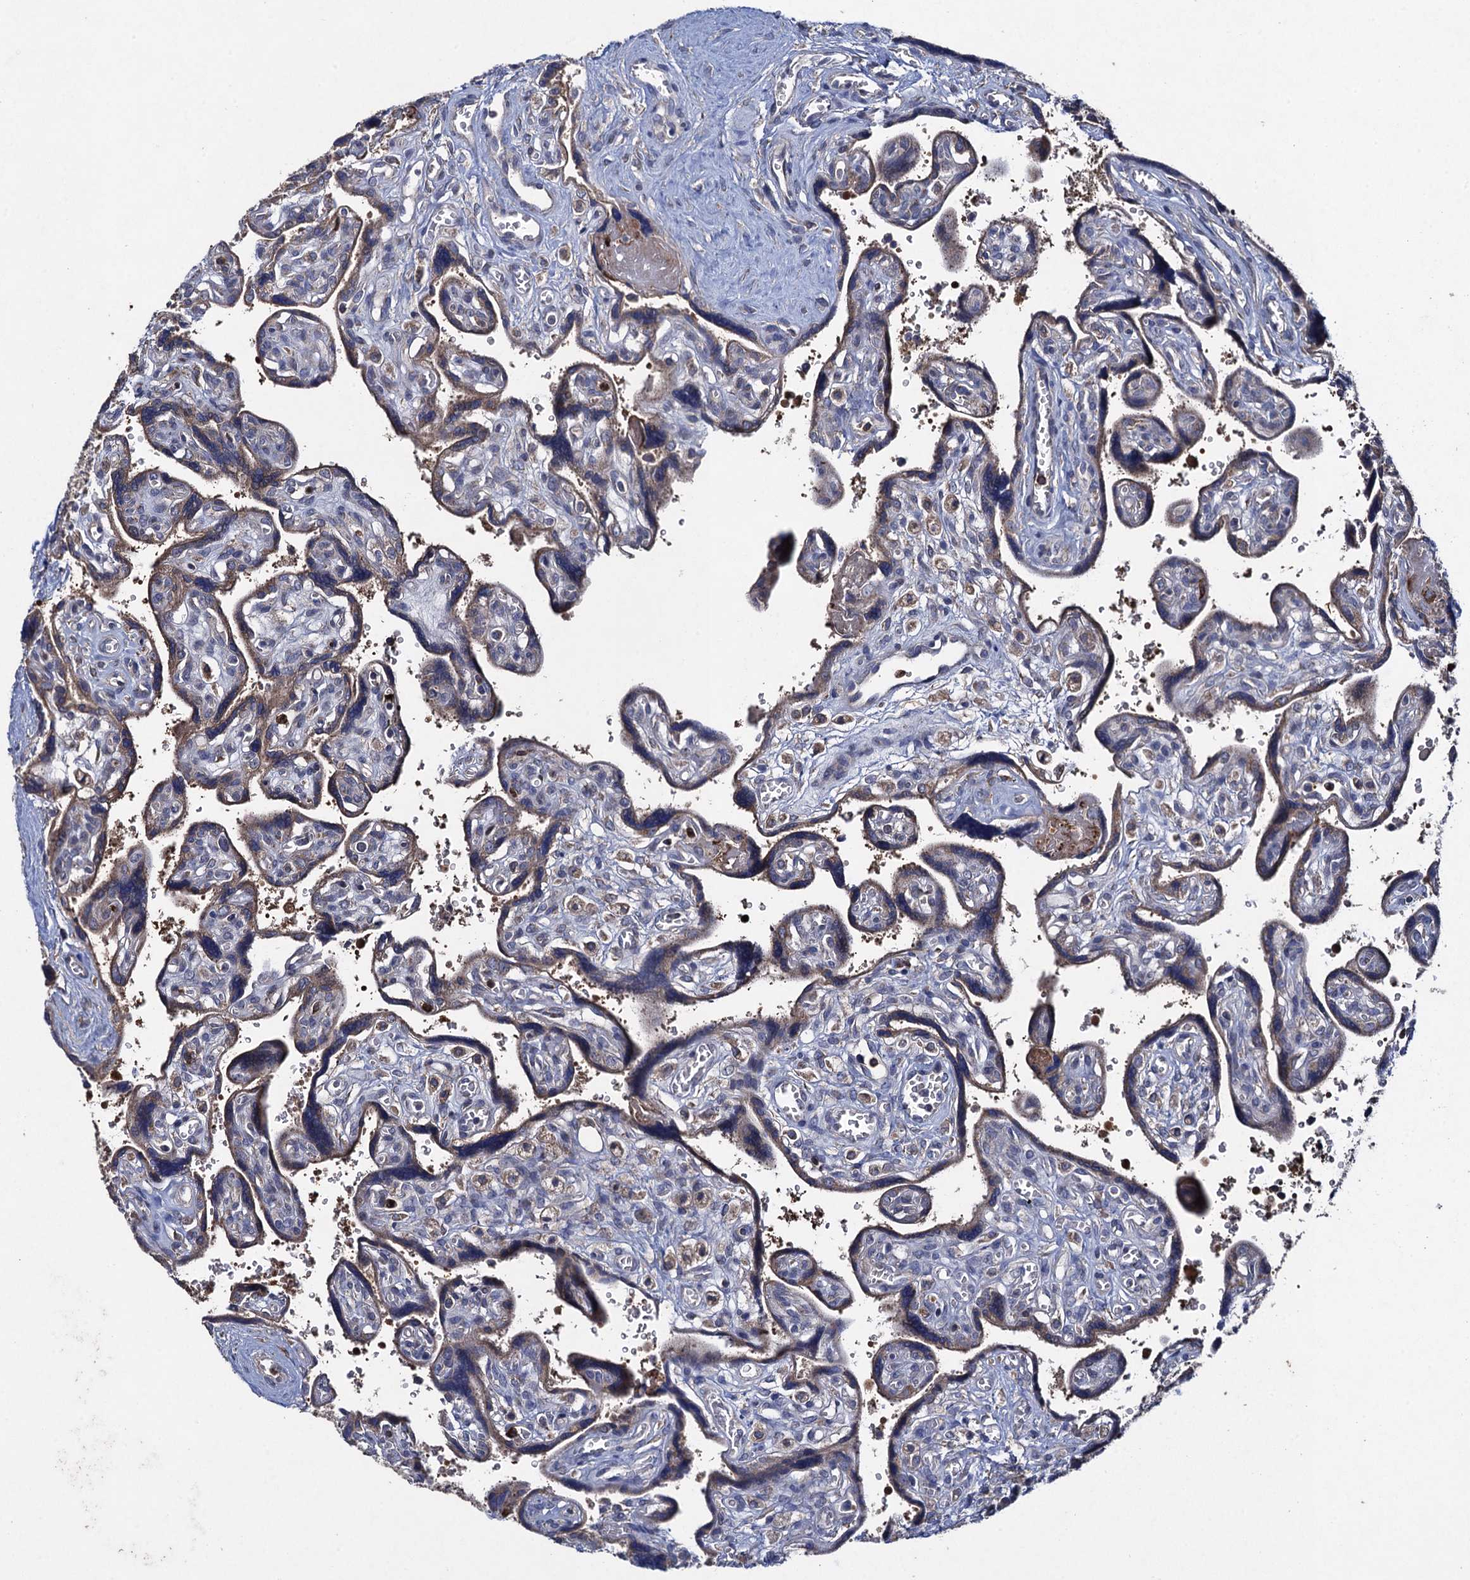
{"staining": {"intensity": "weak", "quantity": "25%-75%", "location": "cytoplasmic/membranous"}, "tissue": "placenta", "cell_type": "Trophoblastic cells", "image_type": "normal", "snomed": [{"axis": "morphology", "description": "Normal tissue, NOS"}, {"axis": "topography", "description": "Placenta"}], "caption": "This histopathology image demonstrates immunohistochemistry (IHC) staining of benign human placenta, with low weak cytoplasmic/membranous expression in about 25%-75% of trophoblastic cells.", "gene": "TXNDC11", "patient": {"sex": "female", "age": 39}}